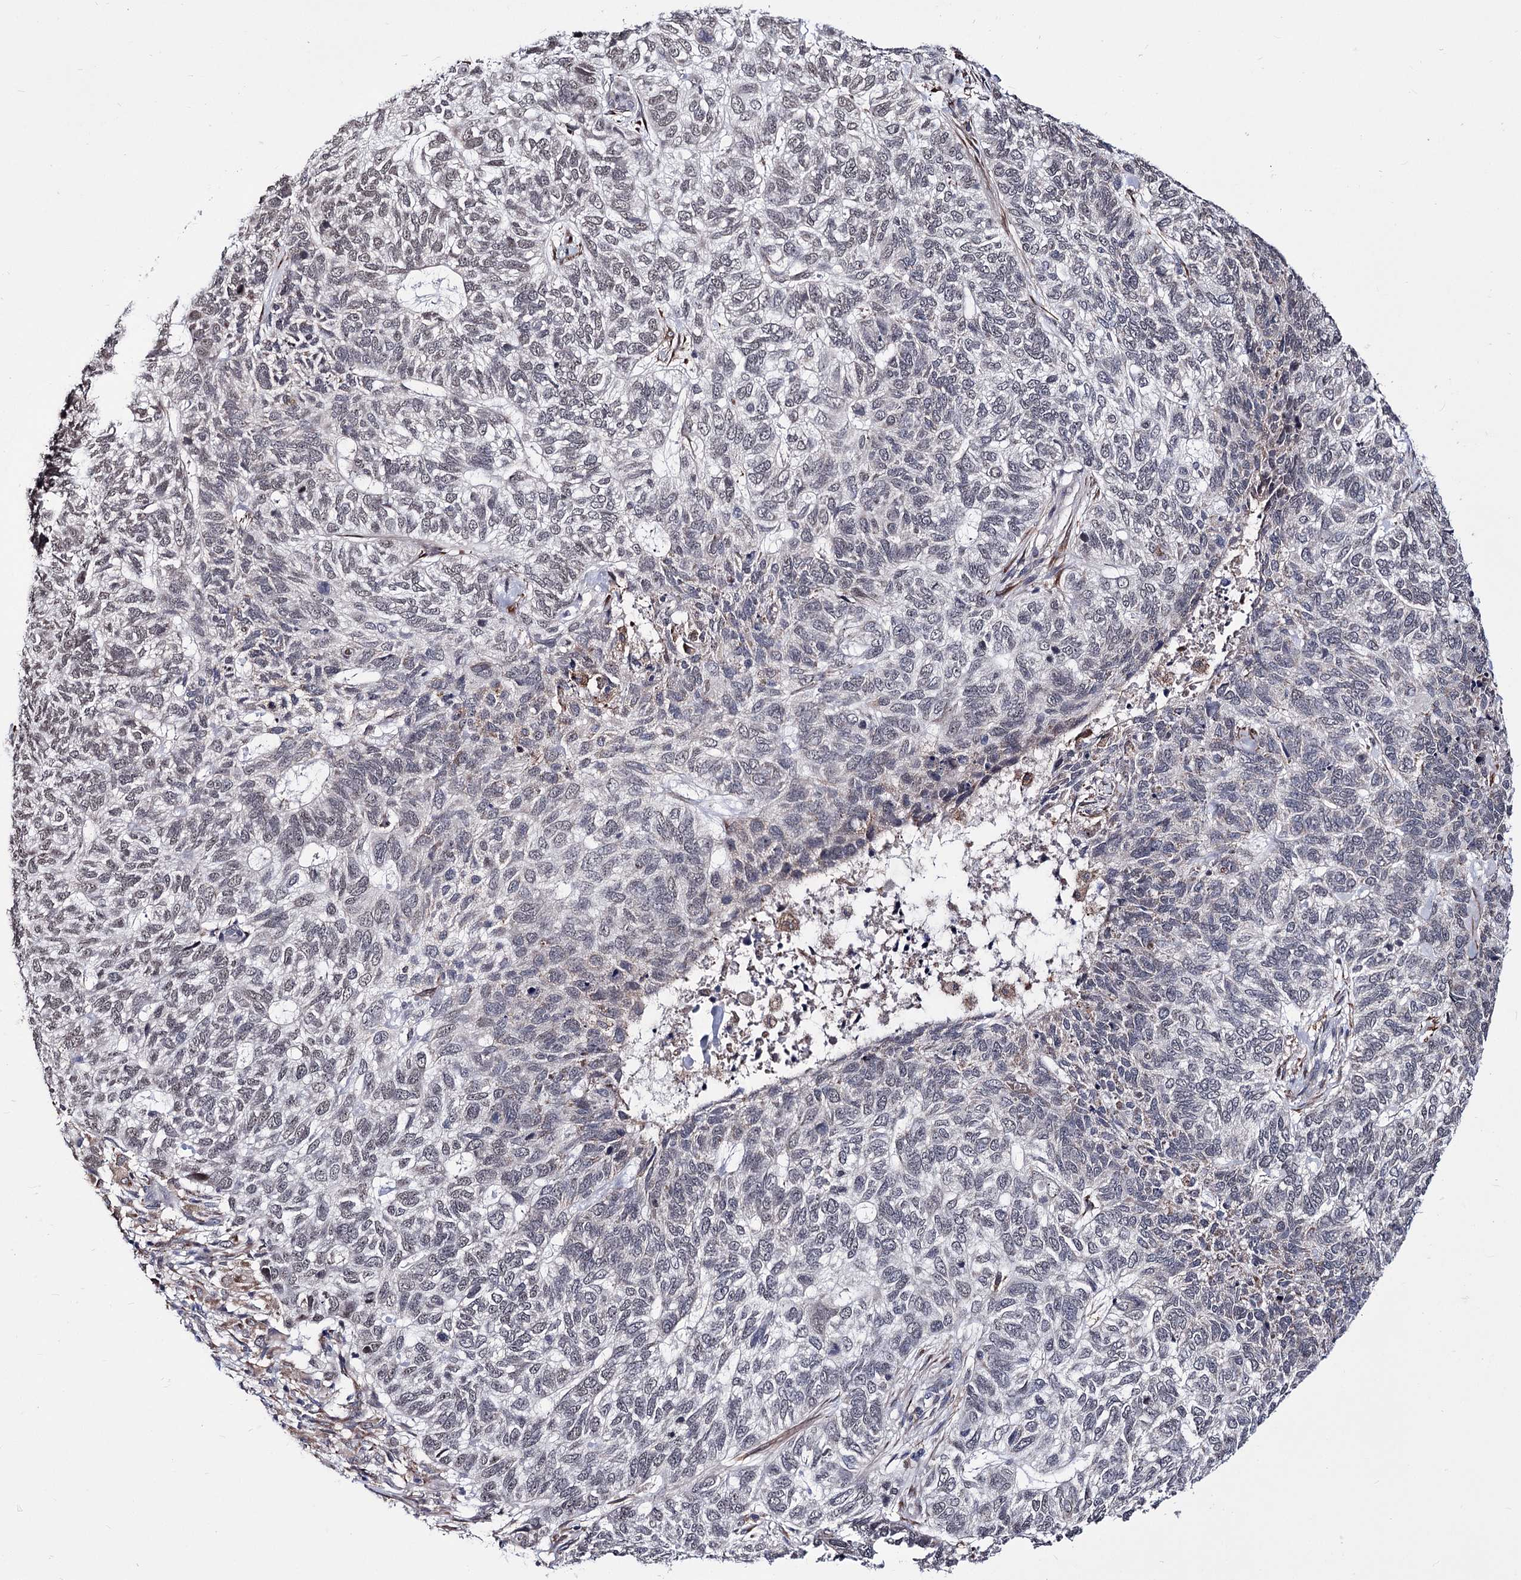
{"staining": {"intensity": "negative", "quantity": "none", "location": "none"}, "tissue": "skin cancer", "cell_type": "Tumor cells", "image_type": "cancer", "snomed": [{"axis": "morphology", "description": "Basal cell carcinoma"}, {"axis": "topography", "description": "Skin"}], "caption": "Immunohistochemistry (IHC) of skin basal cell carcinoma exhibits no expression in tumor cells. The staining was performed using DAB (3,3'-diaminobenzidine) to visualize the protein expression in brown, while the nuclei were stained in blue with hematoxylin (Magnification: 20x).", "gene": "PPRC1", "patient": {"sex": "female", "age": 65}}